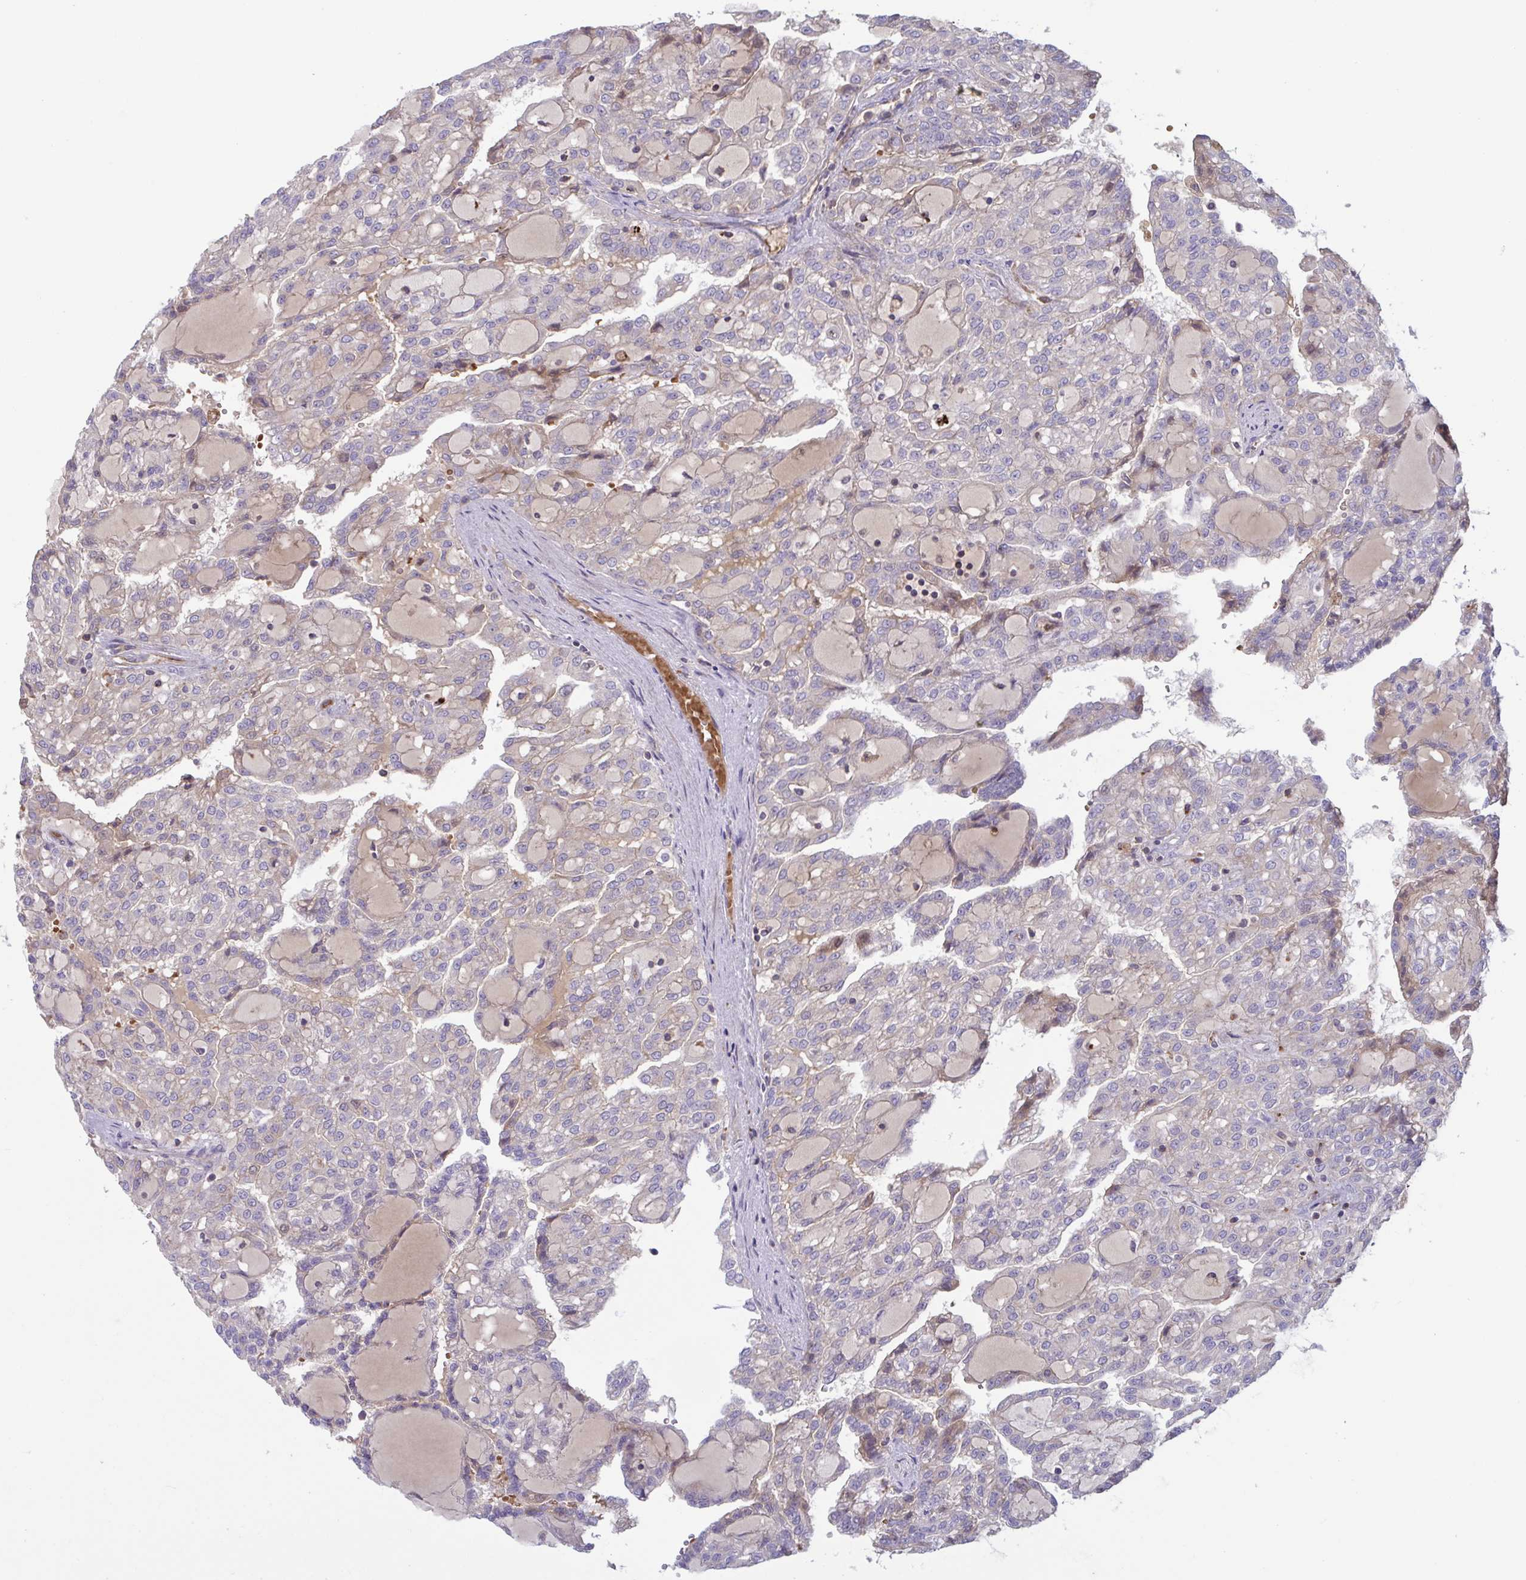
{"staining": {"intensity": "negative", "quantity": "none", "location": "none"}, "tissue": "renal cancer", "cell_type": "Tumor cells", "image_type": "cancer", "snomed": [{"axis": "morphology", "description": "Adenocarcinoma, NOS"}, {"axis": "topography", "description": "Kidney"}], "caption": "Immunohistochemistry (IHC) micrograph of renal cancer (adenocarcinoma) stained for a protein (brown), which reveals no expression in tumor cells. Nuclei are stained in blue.", "gene": "IL1R1", "patient": {"sex": "male", "age": 63}}